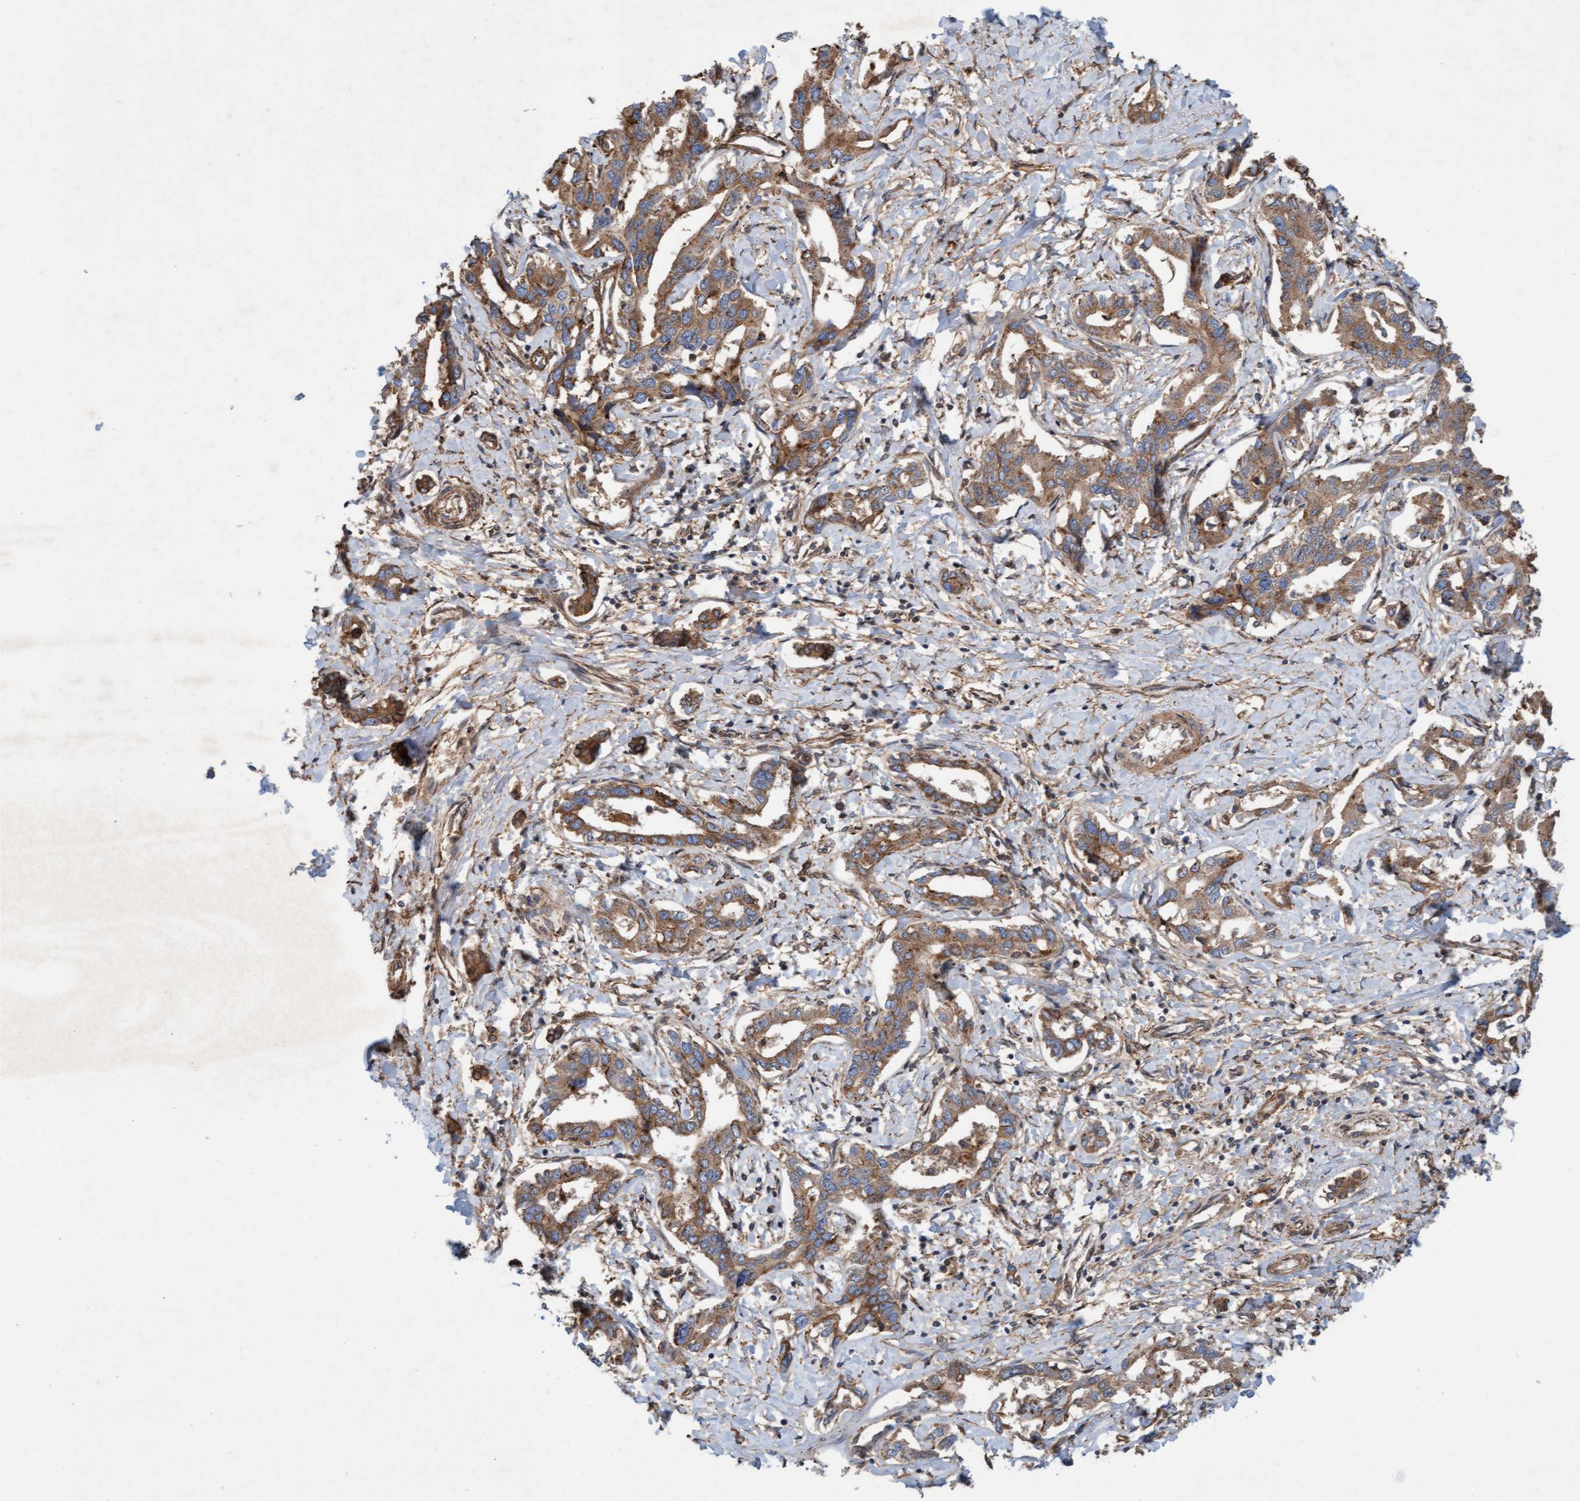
{"staining": {"intensity": "moderate", "quantity": ">75%", "location": "cytoplasmic/membranous"}, "tissue": "liver cancer", "cell_type": "Tumor cells", "image_type": "cancer", "snomed": [{"axis": "morphology", "description": "Cholangiocarcinoma"}, {"axis": "topography", "description": "Liver"}], "caption": "This micrograph demonstrates liver cholangiocarcinoma stained with immunohistochemistry to label a protein in brown. The cytoplasmic/membranous of tumor cells show moderate positivity for the protein. Nuclei are counter-stained blue.", "gene": "ERAL1", "patient": {"sex": "male", "age": 59}}